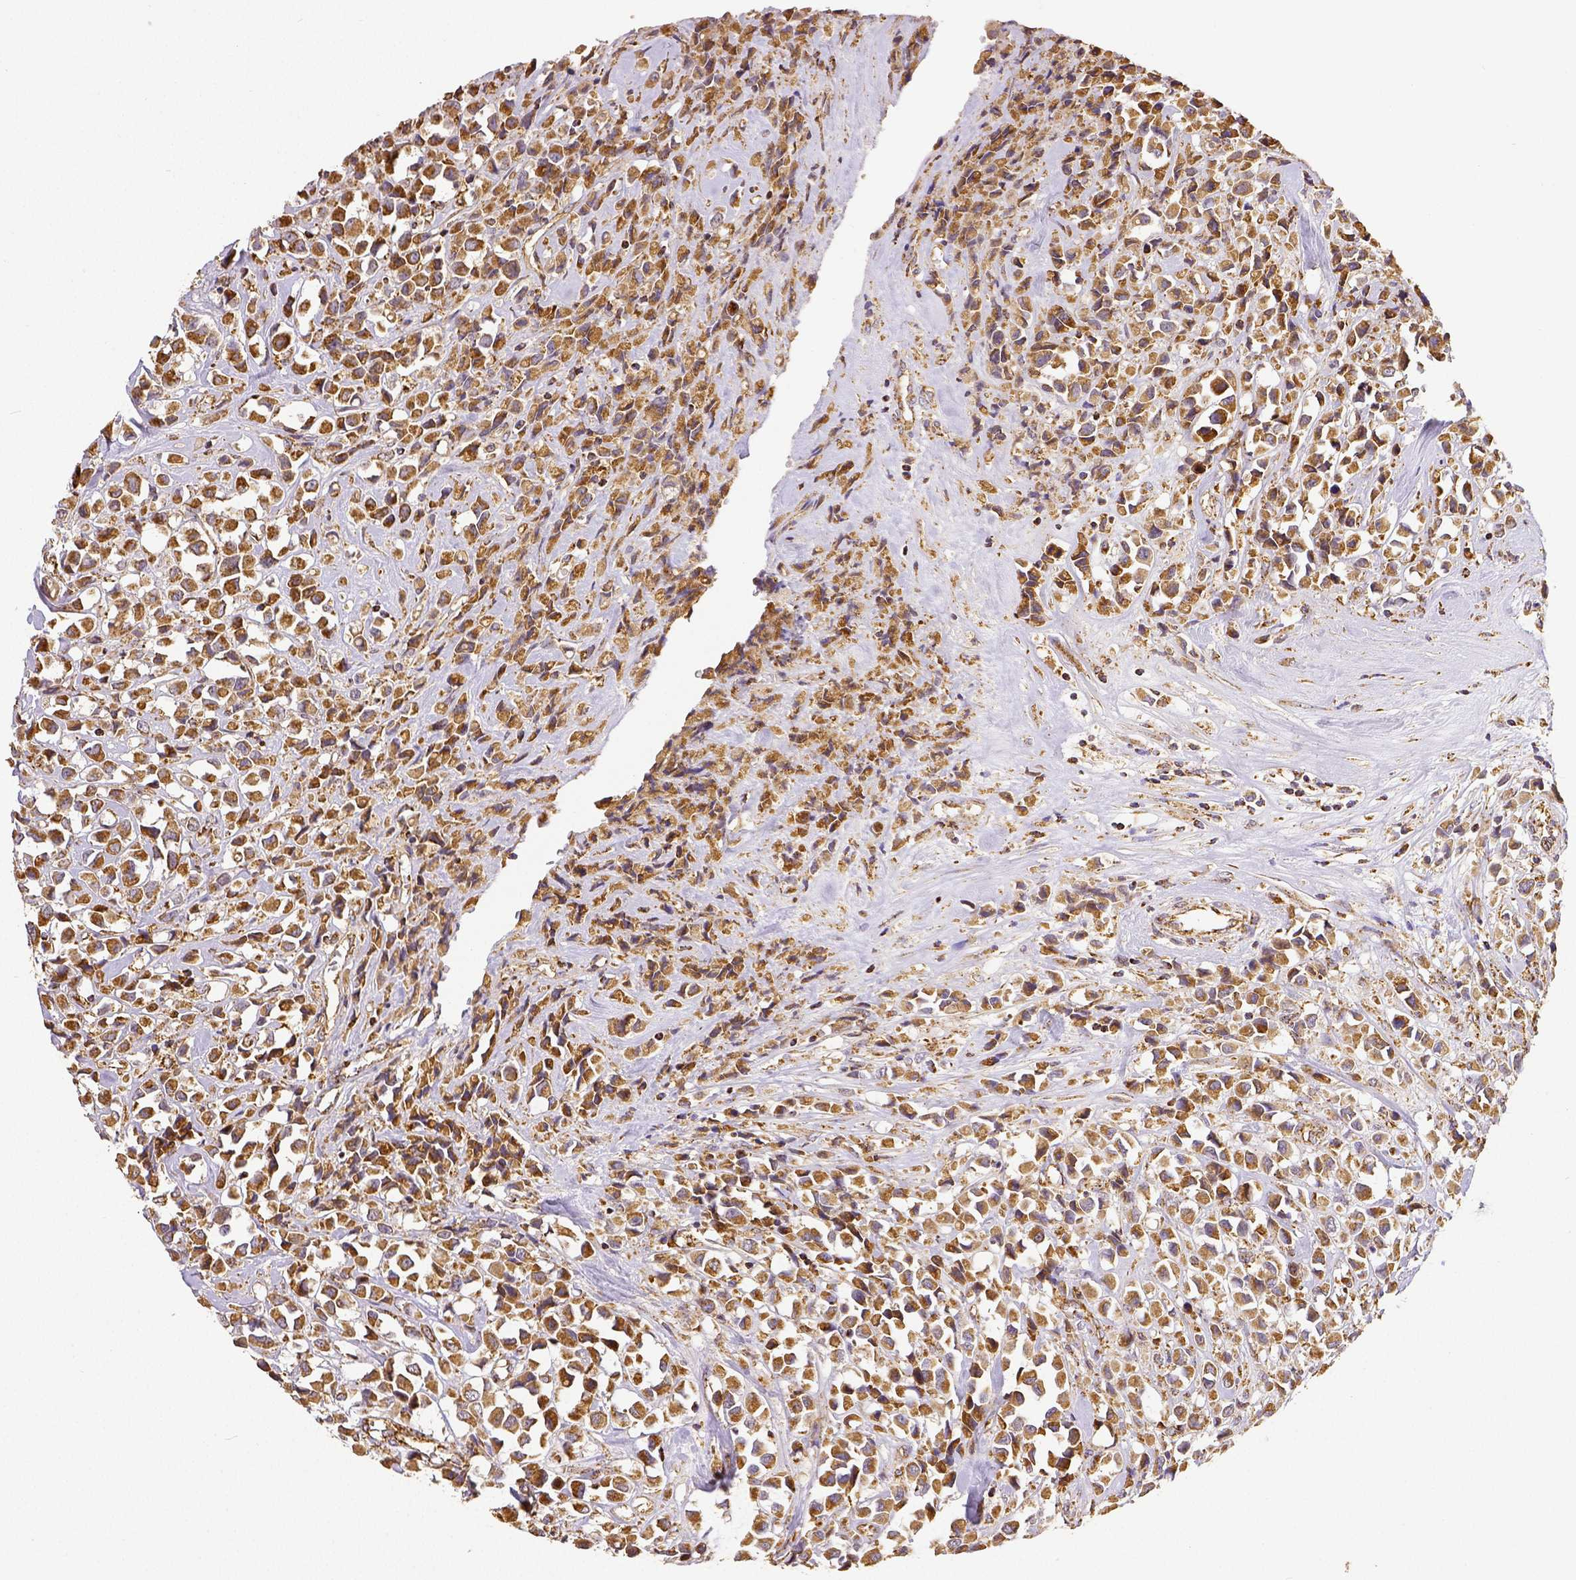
{"staining": {"intensity": "moderate", "quantity": ">75%", "location": "cytoplasmic/membranous"}, "tissue": "breast cancer", "cell_type": "Tumor cells", "image_type": "cancer", "snomed": [{"axis": "morphology", "description": "Duct carcinoma"}, {"axis": "topography", "description": "Breast"}], "caption": "Immunohistochemical staining of human breast cancer (intraductal carcinoma) reveals moderate cytoplasmic/membranous protein expression in about >75% of tumor cells. (DAB (3,3'-diaminobenzidine) = brown stain, brightfield microscopy at high magnification).", "gene": "SDHB", "patient": {"sex": "female", "age": 61}}